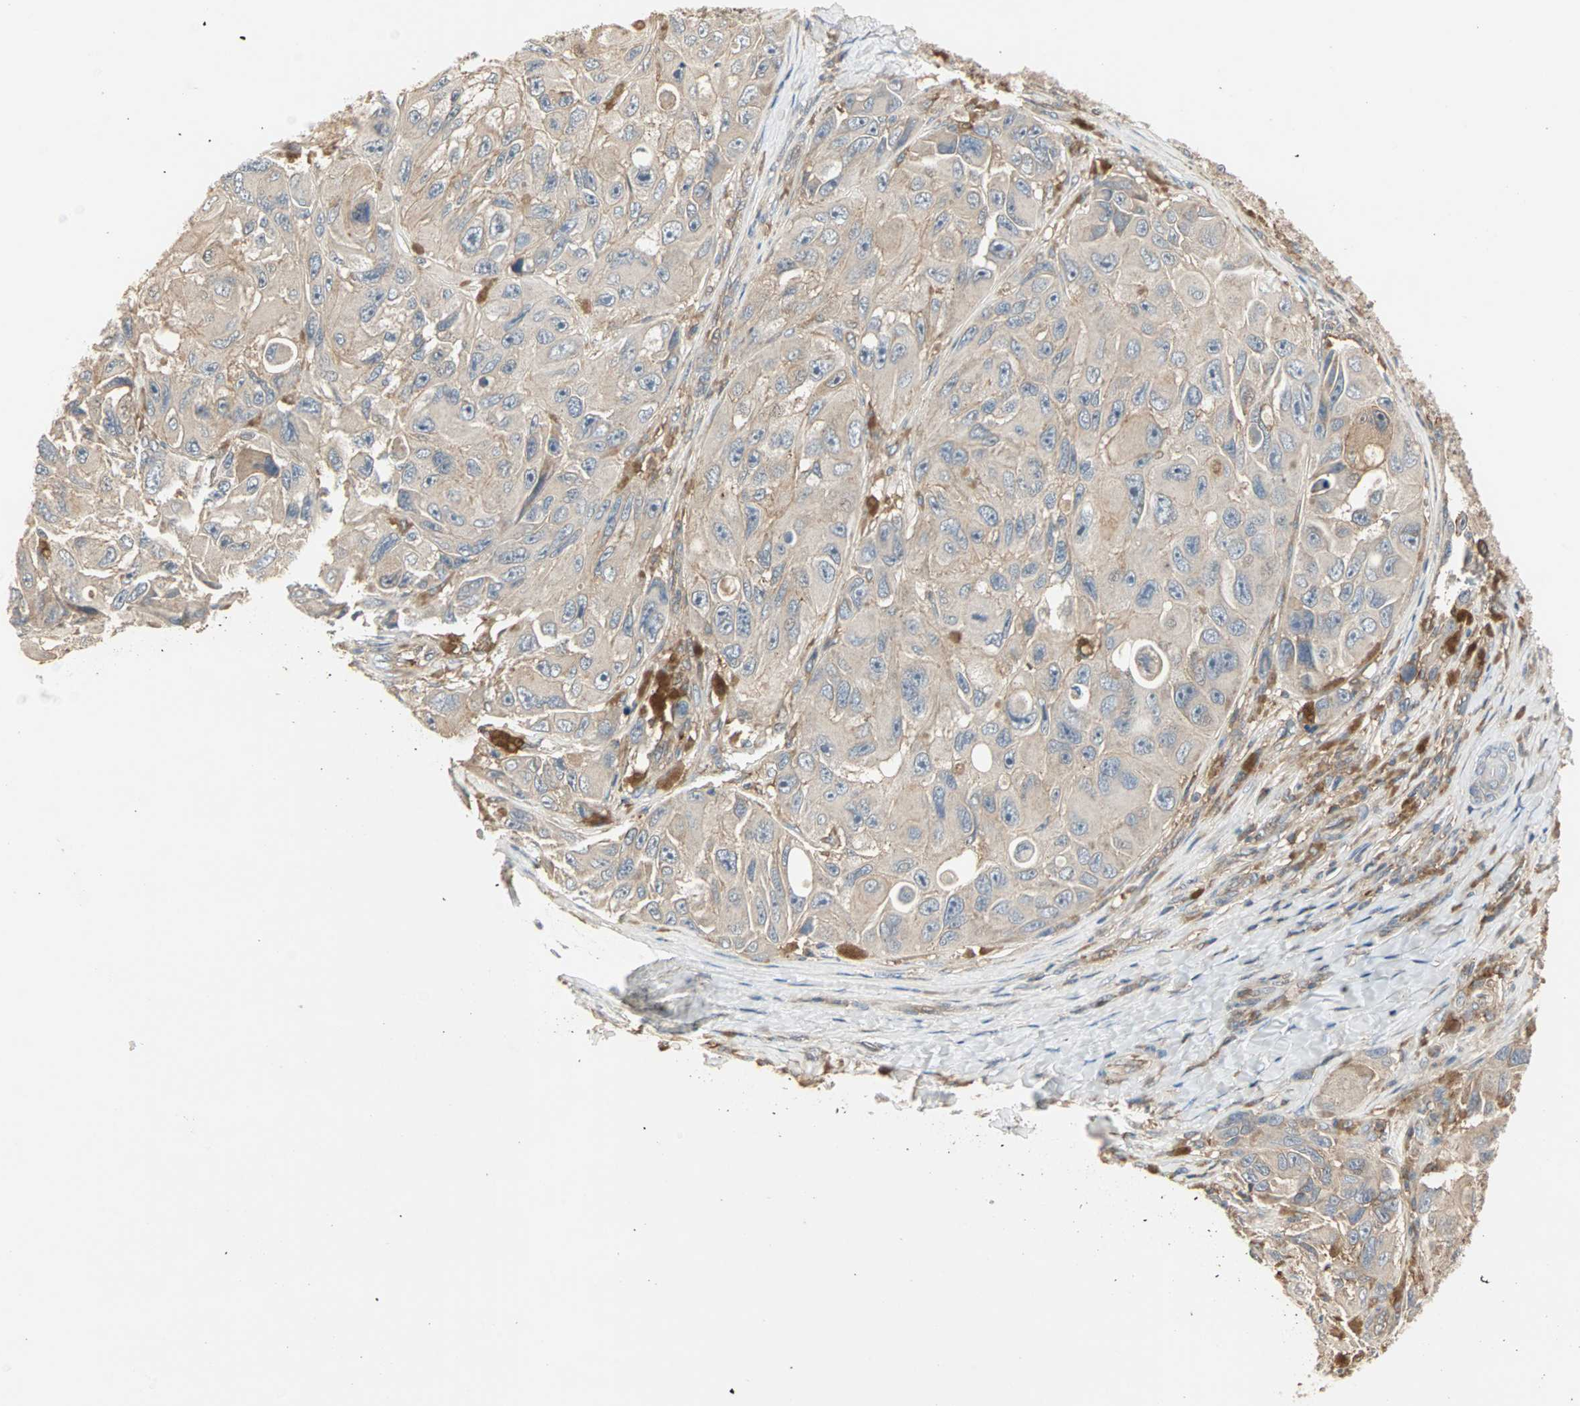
{"staining": {"intensity": "weak", "quantity": ">75%", "location": "cytoplasmic/membranous"}, "tissue": "melanoma", "cell_type": "Tumor cells", "image_type": "cancer", "snomed": [{"axis": "morphology", "description": "Malignant melanoma, NOS"}, {"axis": "topography", "description": "Skin"}], "caption": "The immunohistochemical stain highlights weak cytoplasmic/membranous staining in tumor cells of malignant melanoma tissue.", "gene": "GNAI2", "patient": {"sex": "female", "age": 73}}